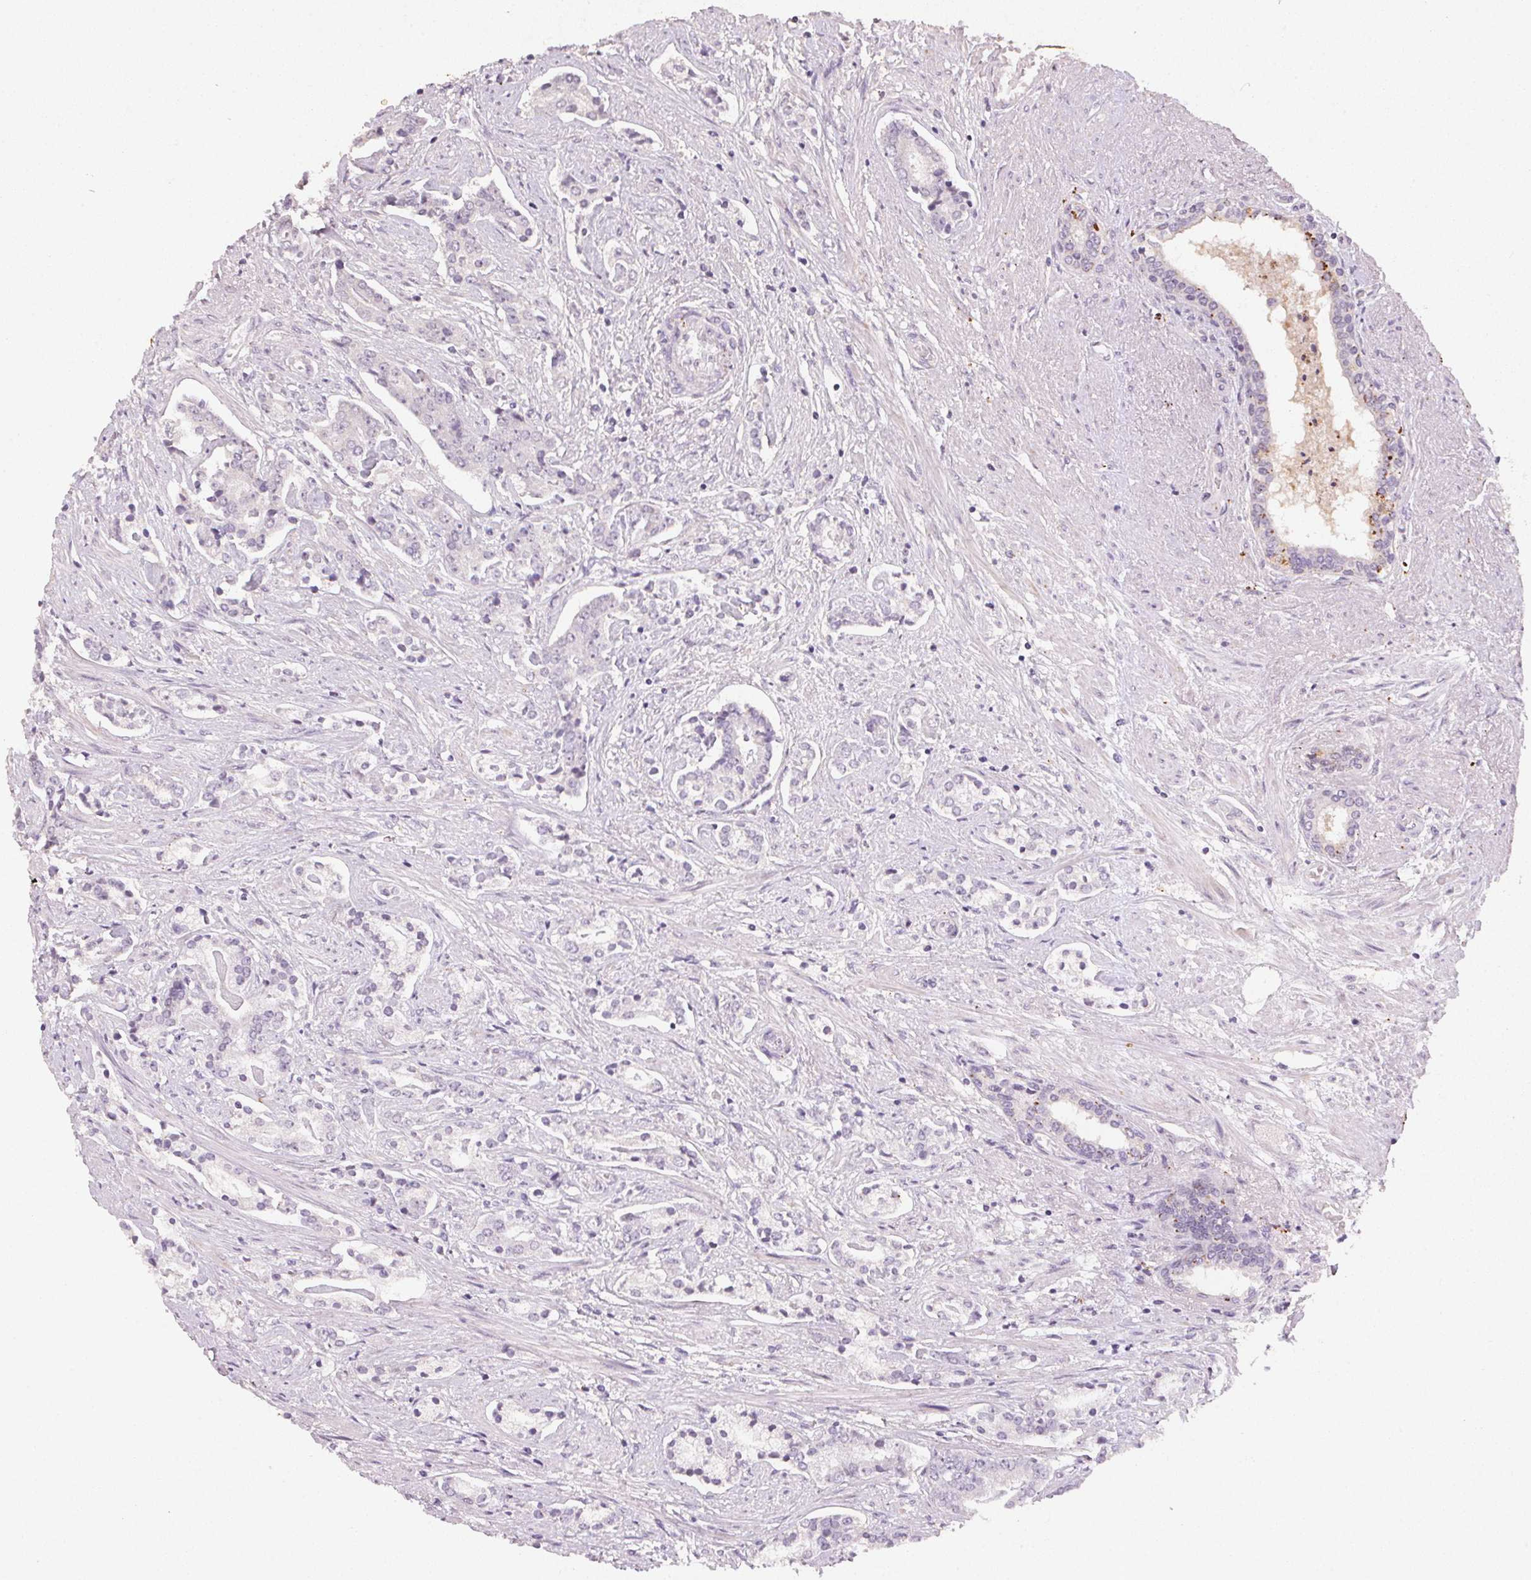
{"staining": {"intensity": "negative", "quantity": "none", "location": "none"}, "tissue": "prostate cancer", "cell_type": "Tumor cells", "image_type": "cancer", "snomed": [{"axis": "morphology", "description": "Adenocarcinoma, NOS"}, {"axis": "topography", "description": "Prostate"}], "caption": "DAB immunohistochemical staining of prostate cancer (adenocarcinoma) displays no significant expression in tumor cells. The staining is performed using DAB (3,3'-diaminobenzidine) brown chromogen with nuclei counter-stained in using hematoxylin.", "gene": "CXCL5", "patient": {"sex": "male", "age": 64}}